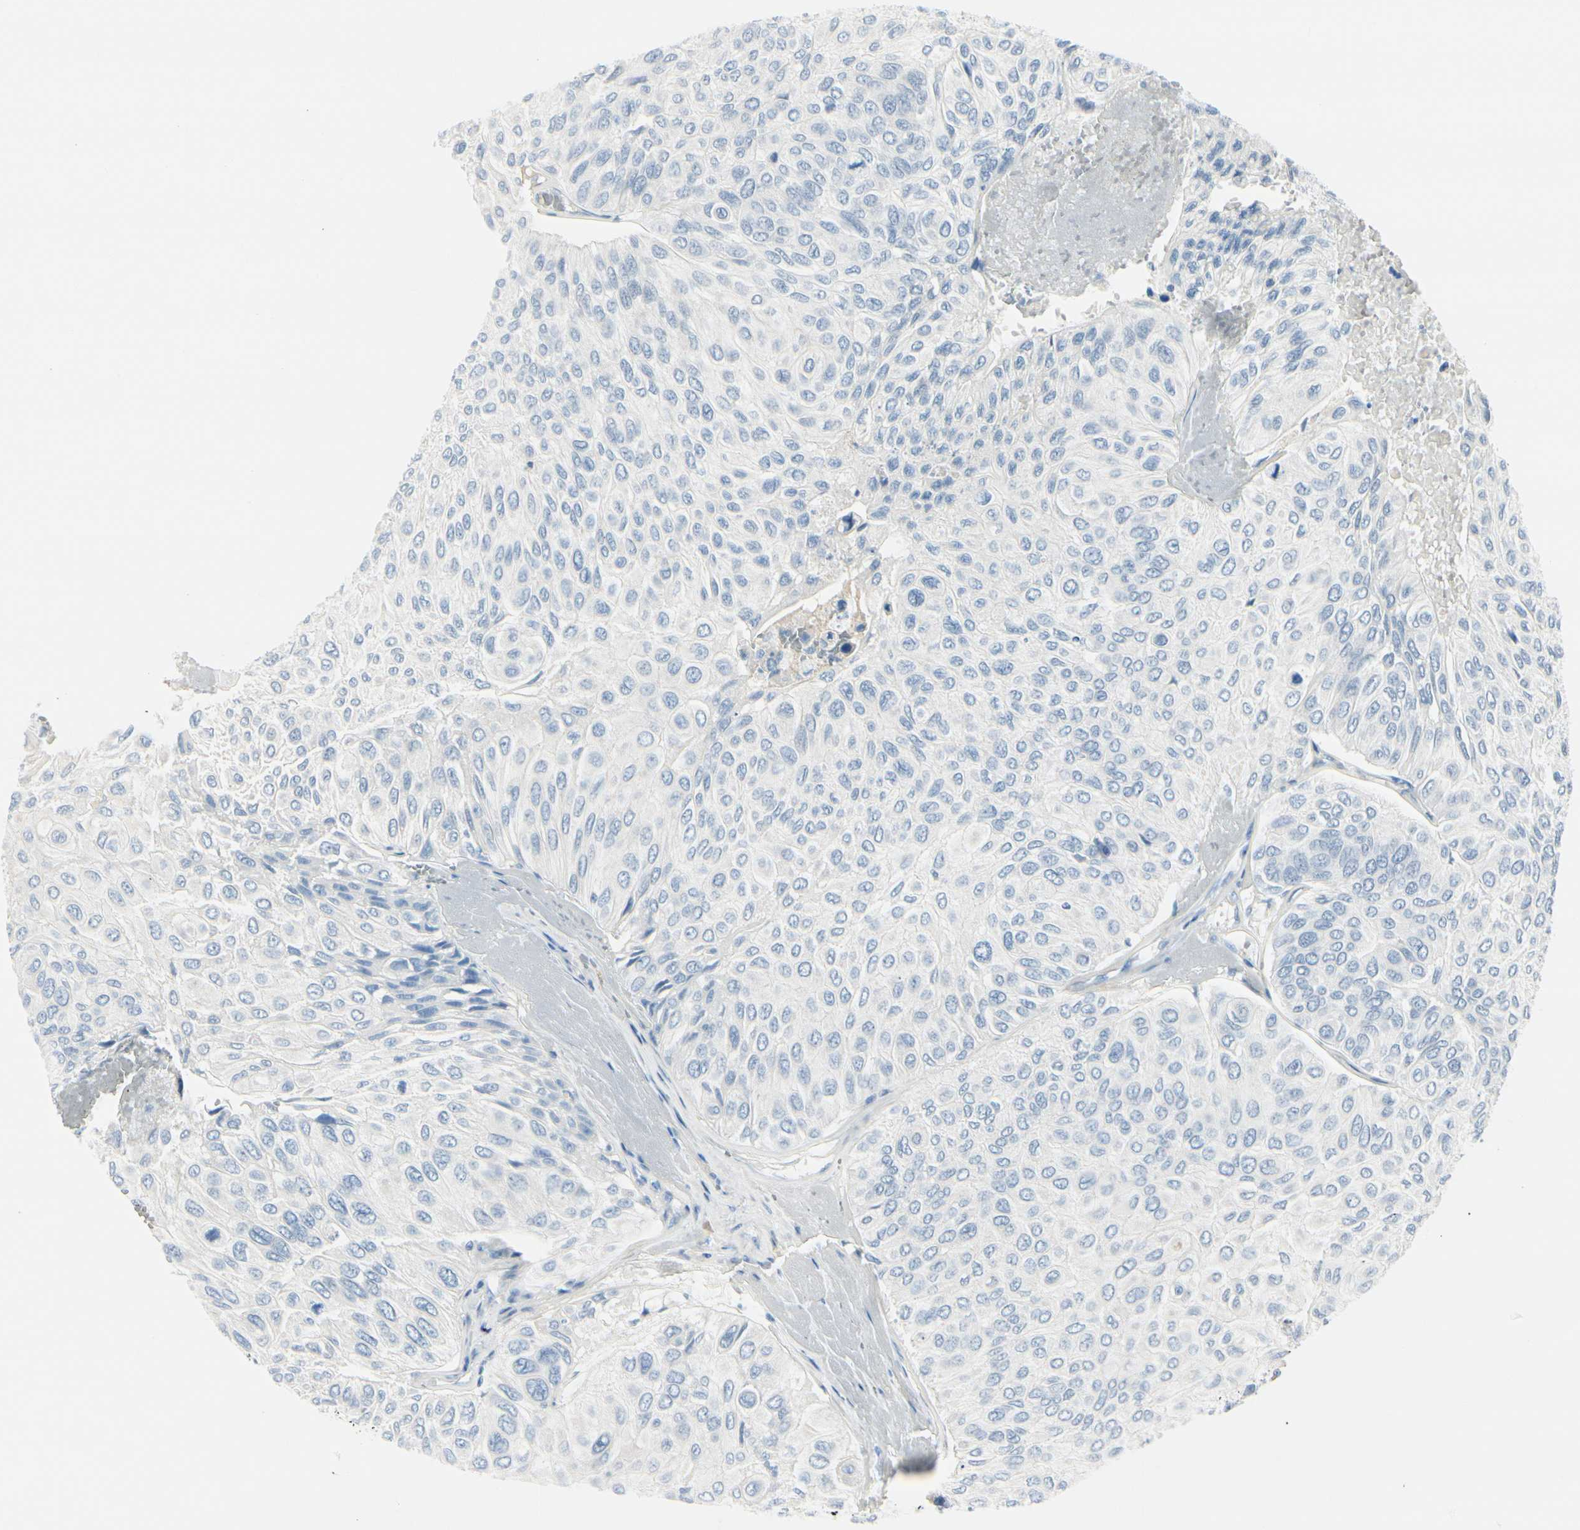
{"staining": {"intensity": "negative", "quantity": "none", "location": "none"}, "tissue": "urothelial cancer", "cell_type": "Tumor cells", "image_type": "cancer", "snomed": [{"axis": "morphology", "description": "Urothelial carcinoma, High grade"}, {"axis": "topography", "description": "Urinary bladder"}], "caption": "Human urothelial cancer stained for a protein using immunohistochemistry shows no expression in tumor cells.", "gene": "CDHR5", "patient": {"sex": "male", "age": 66}}